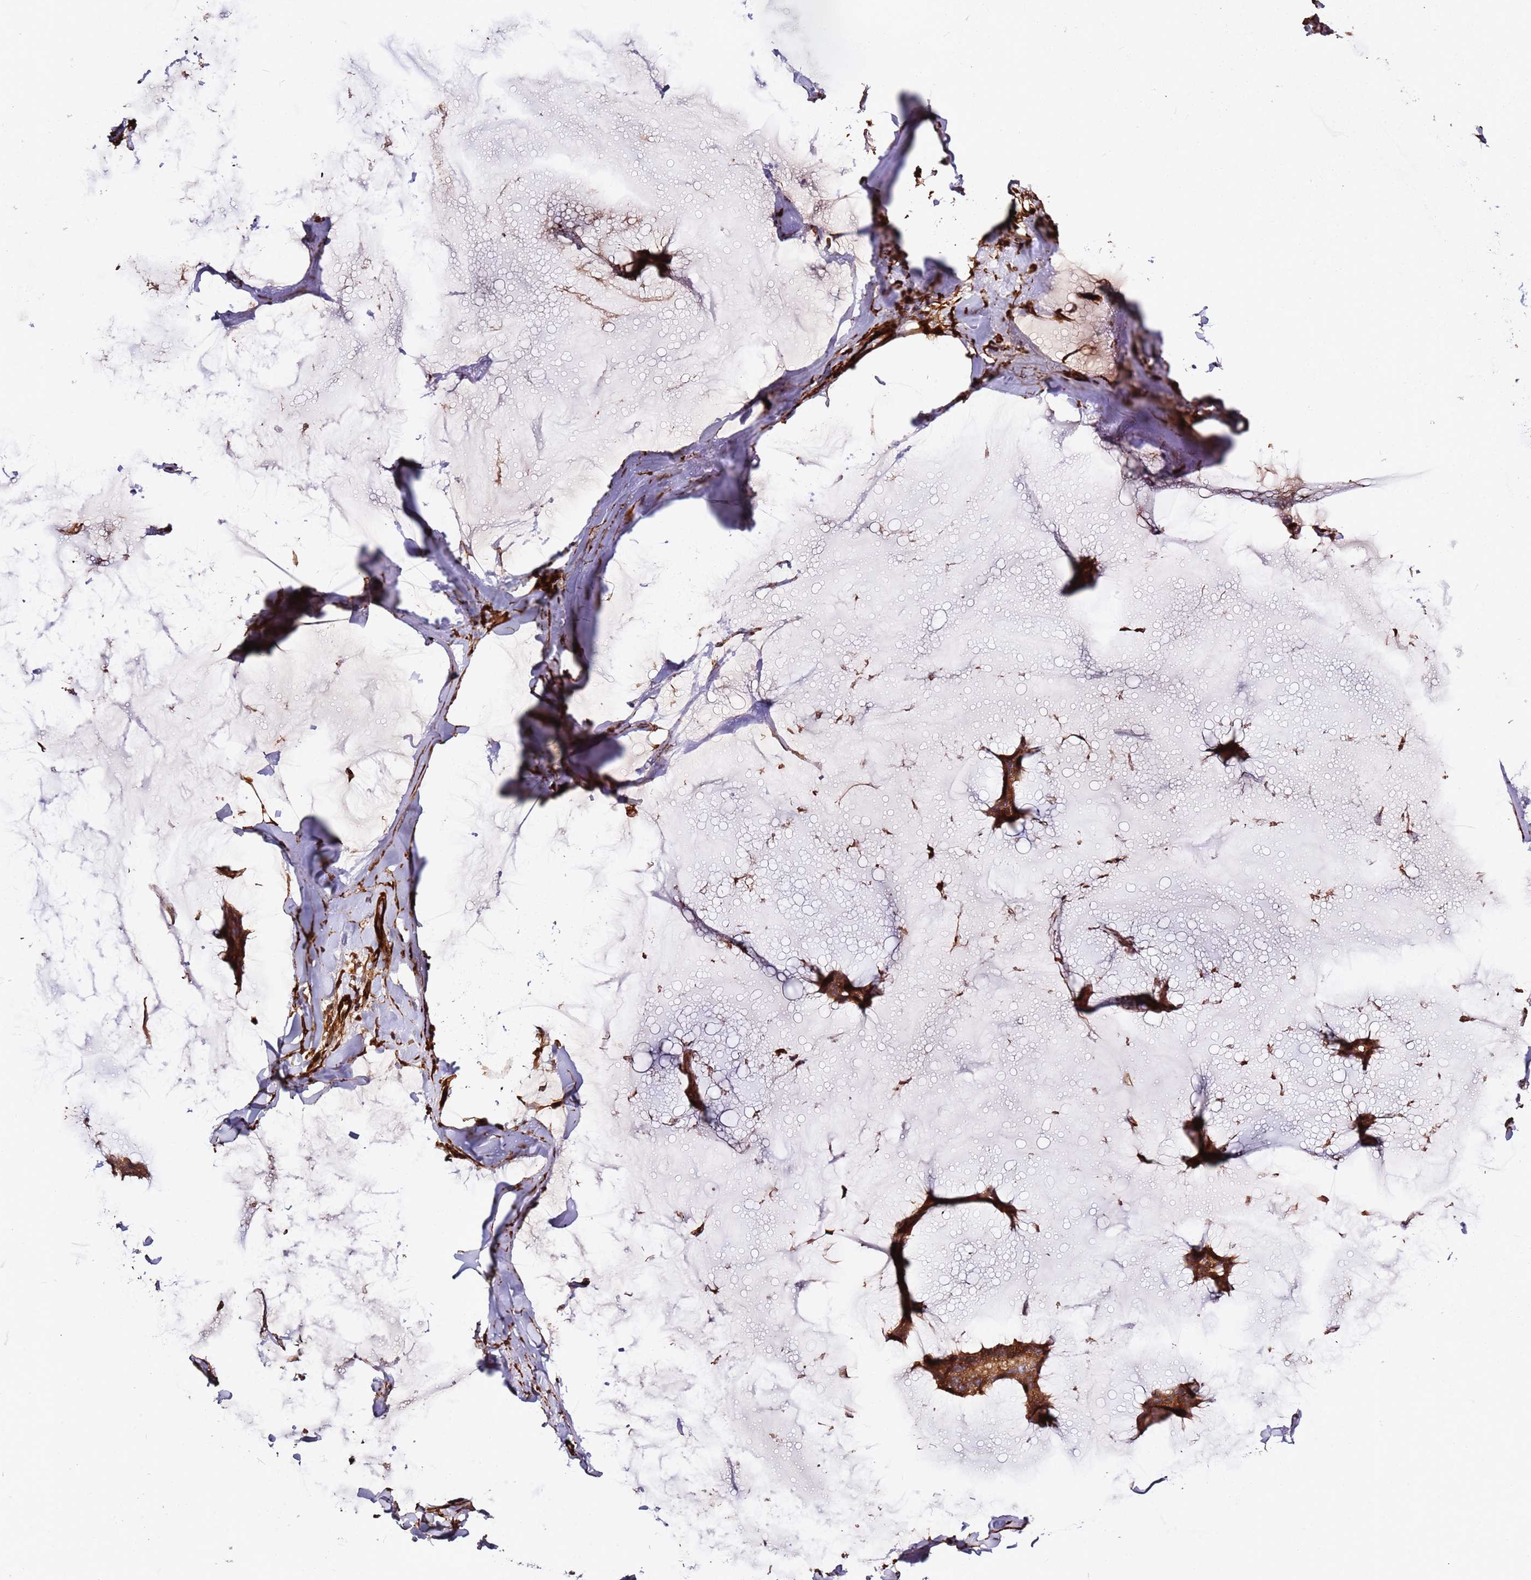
{"staining": {"intensity": "moderate", "quantity": ">75%", "location": "cytoplasmic/membranous"}, "tissue": "breast cancer", "cell_type": "Tumor cells", "image_type": "cancer", "snomed": [{"axis": "morphology", "description": "Duct carcinoma"}, {"axis": "topography", "description": "Breast"}], "caption": "Protein staining of intraductal carcinoma (breast) tissue demonstrates moderate cytoplasmic/membranous expression in approximately >75% of tumor cells.", "gene": "MRGPRE", "patient": {"sex": "female", "age": 93}}